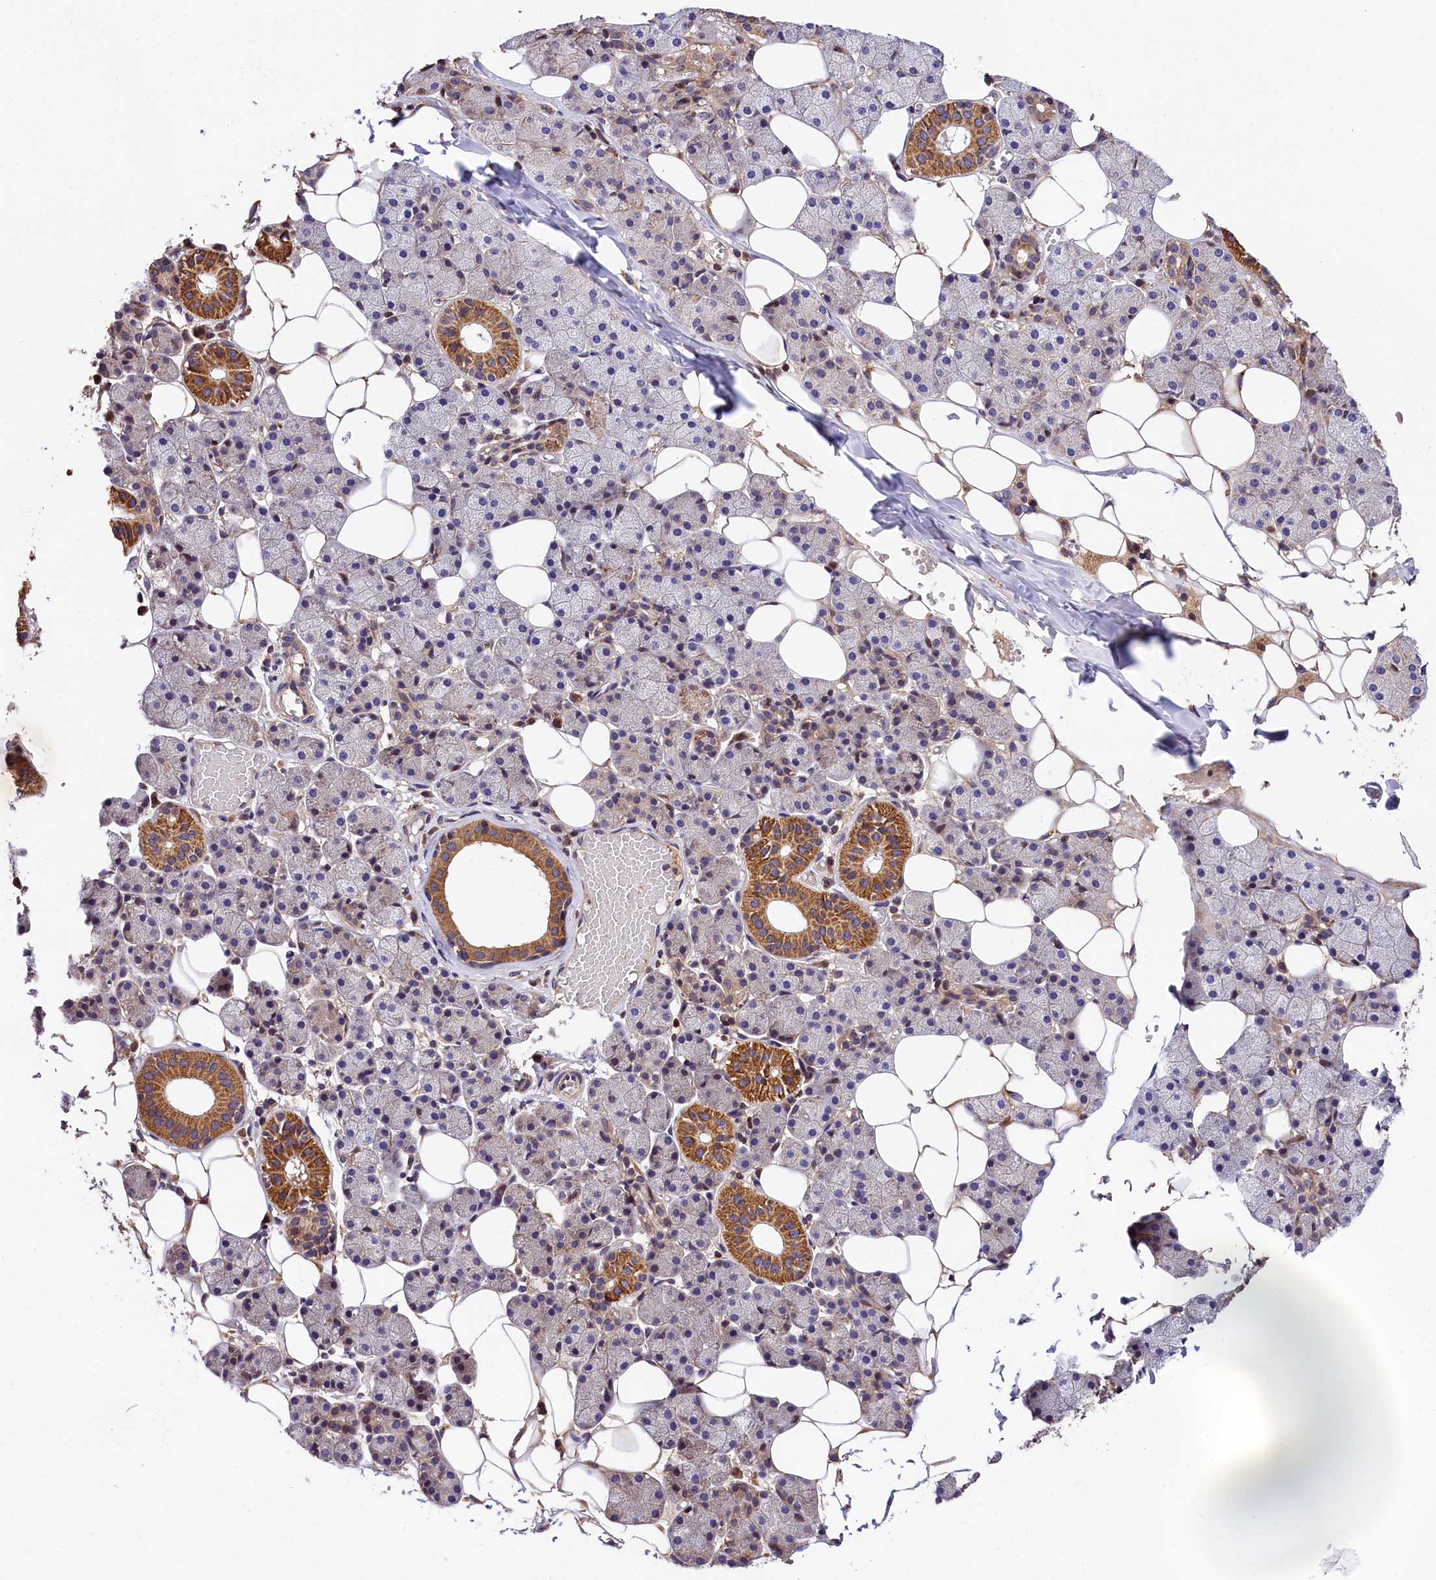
{"staining": {"intensity": "moderate", "quantity": "<25%", "location": "cytoplasmic/membranous"}, "tissue": "salivary gland", "cell_type": "Glandular cells", "image_type": "normal", "snomed": [{"axis": "morphology", "description": "Normal tissue, NOS"}, {"axis": "topography", "description": "Salivary gland"}], "caption": "Salivary gland stained with DAB (3,3'-diaminobenzidine) immunohistochemistry (IHC) shows low levels of moderate cytoplasmic/membranous staining in about <25% of glandular cells.", "gene": "KPTN", "patient": {"sex": "female", "age": 33}}